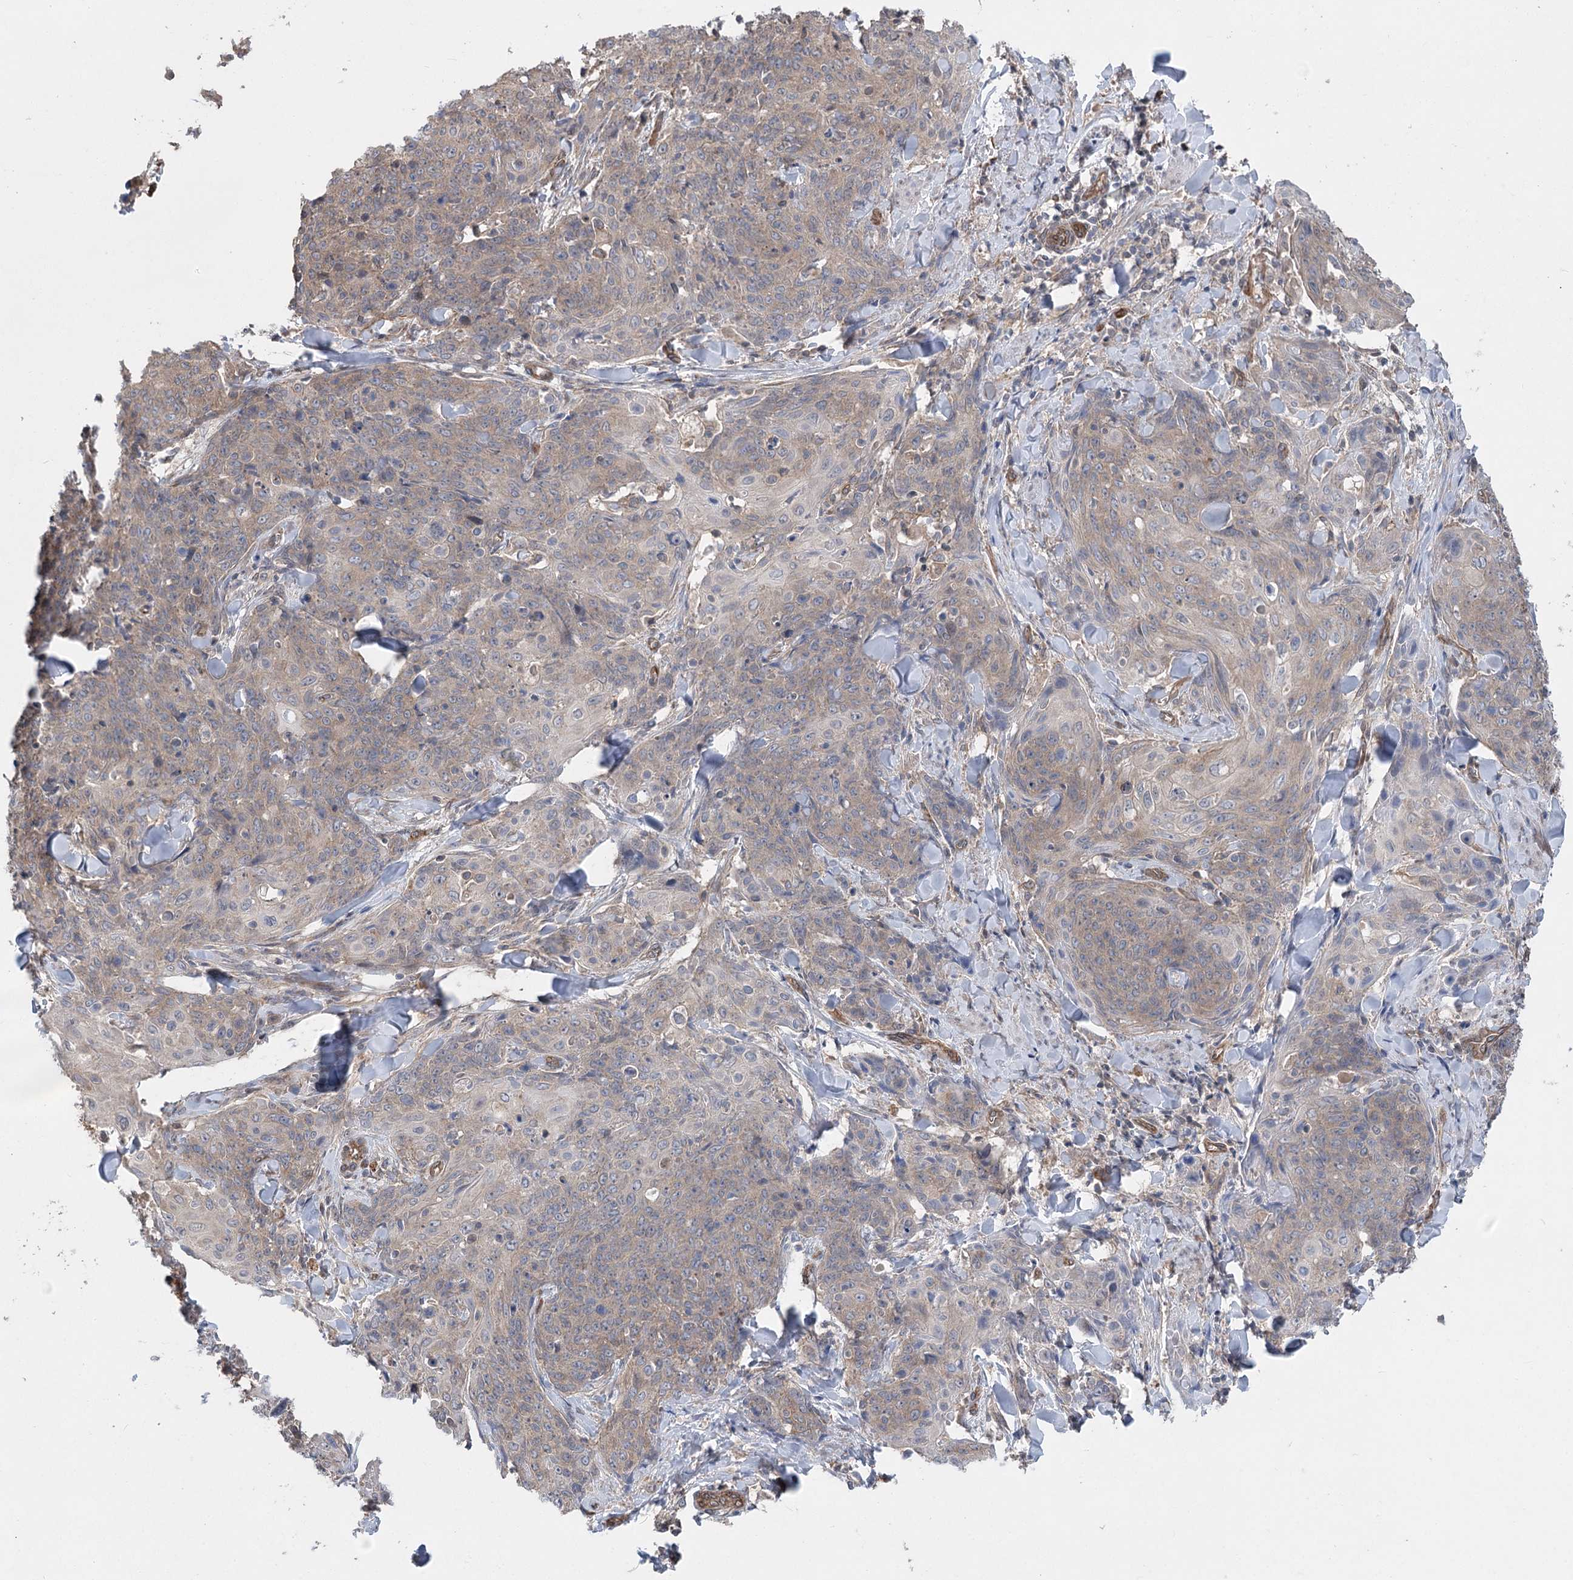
{"staining": {"intensity": "weak", "quantity": "<25%", "location": "cytoplasmic/membranous"}, "tissue": "skin cancer", "cell_type": "Tumor cells", "image_type": "cancer", "snomed": [{"axis": "morphology", "description": "Squamous cell carcinoma, NOS"}, {"axis": "topography", "description": "Skin"}, {"axis": "topography", "description": "Vulva"}], "caption": "Tumor cells are negative for protein expression in human skin cancer (squamous cell carcinoma).", "gene": "RWDD4", "patient": {"sex": "female", "age": 85}}